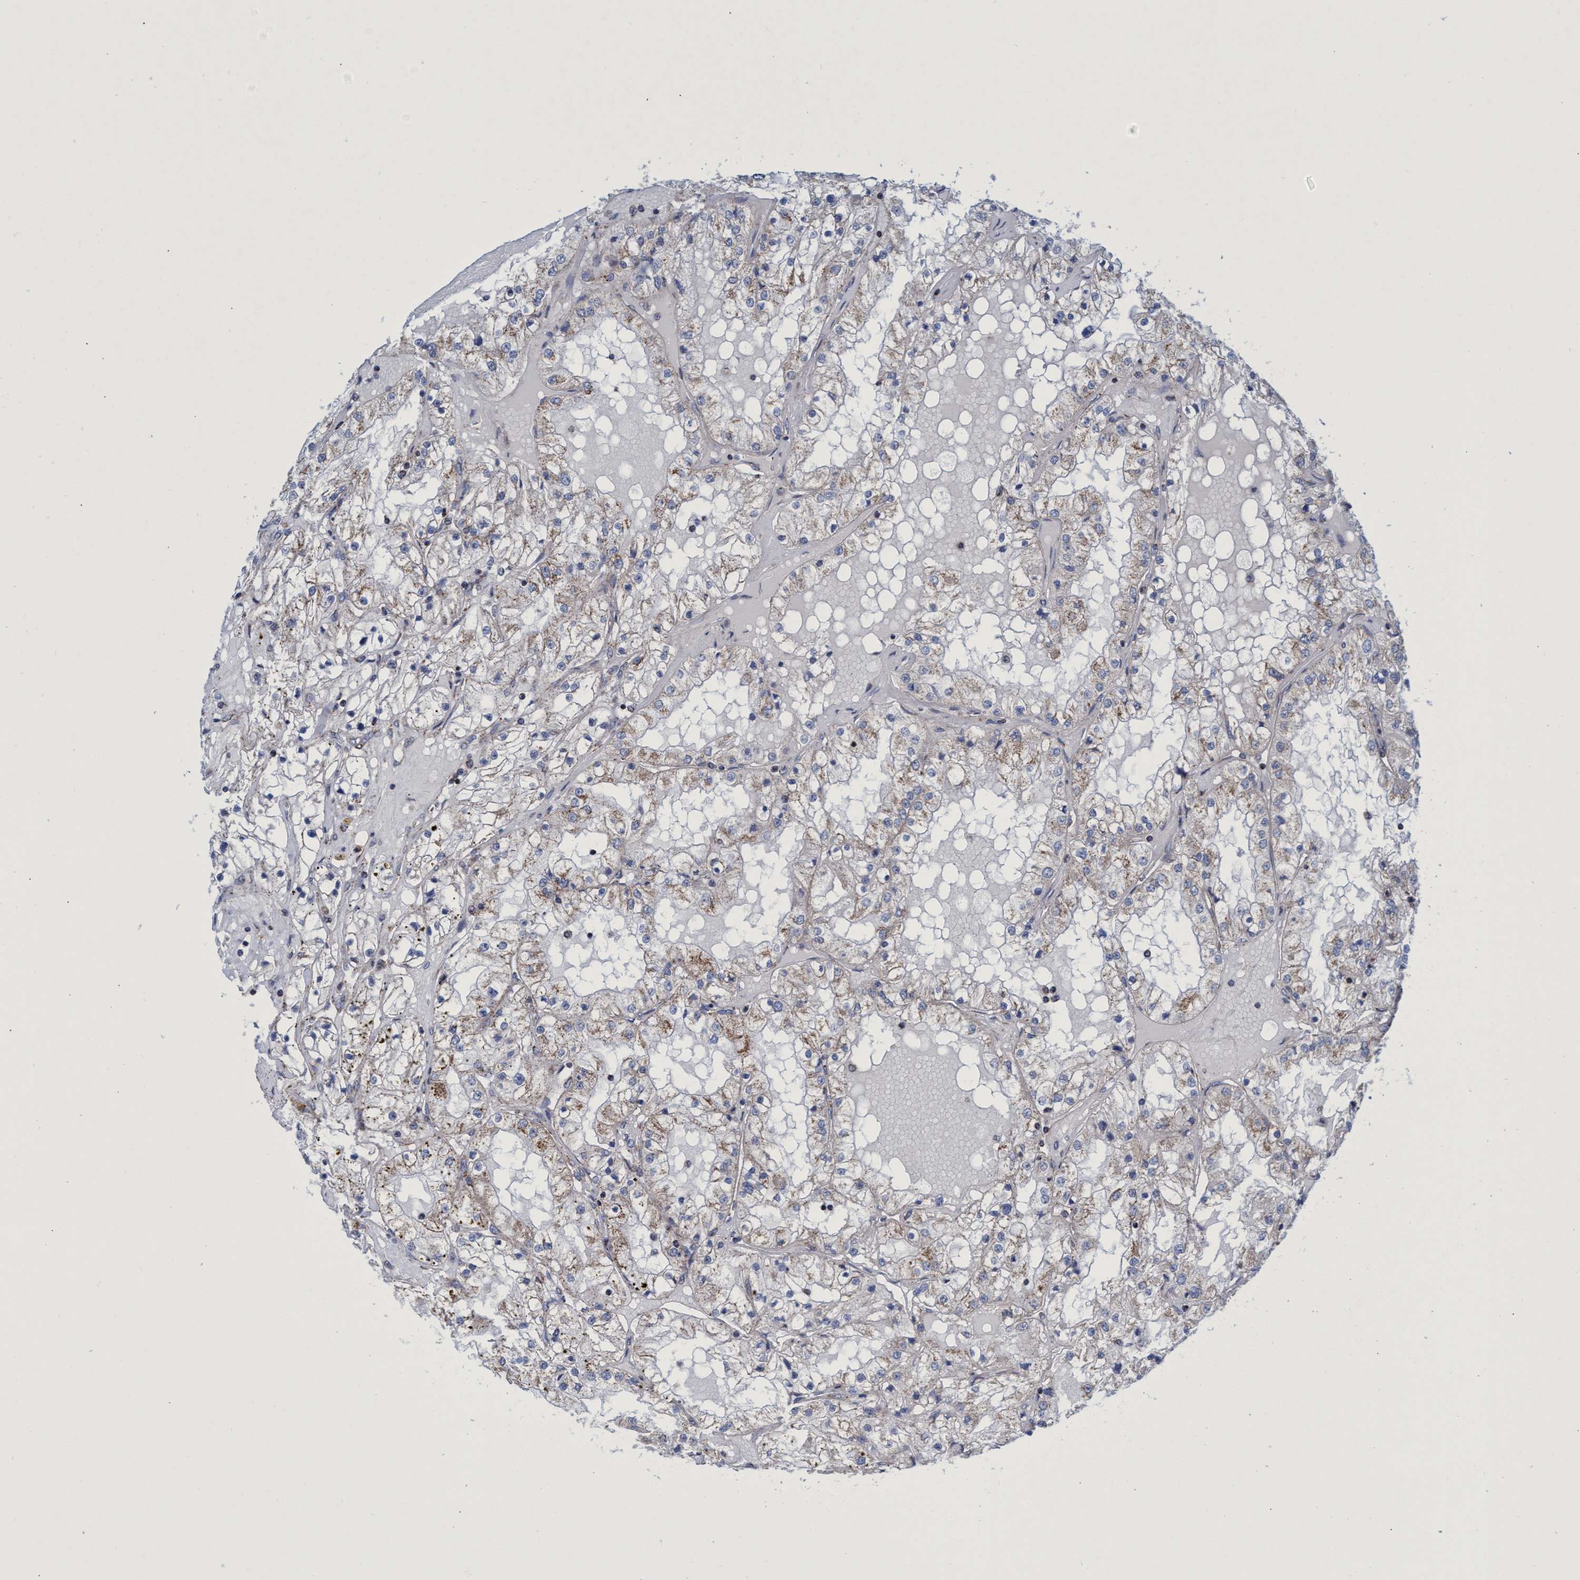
{"staining": {"intensity": "moderate", "quantity": ">75%", "location": "cytoplasmic/membranous"}, "tissue": "renal cancer", "cell_type": "Tumor cells", "image_type": "cancer", "snomed": [{"axis": "morphology", "description": "Adenocarcinoma, NOS"}, {"axis": "topography", "description": "Kidney"}], "caption": "Renal adenocarcinoma stained with DAB (3,3'-diaminobenzidine) immunohistochemistry reveals medium levels of moderate cytoplasmic/membranous positivity in about >75% of tumor cells.", "gene": "ZNF750", "patient": {"sex": "male", "age": 68}}